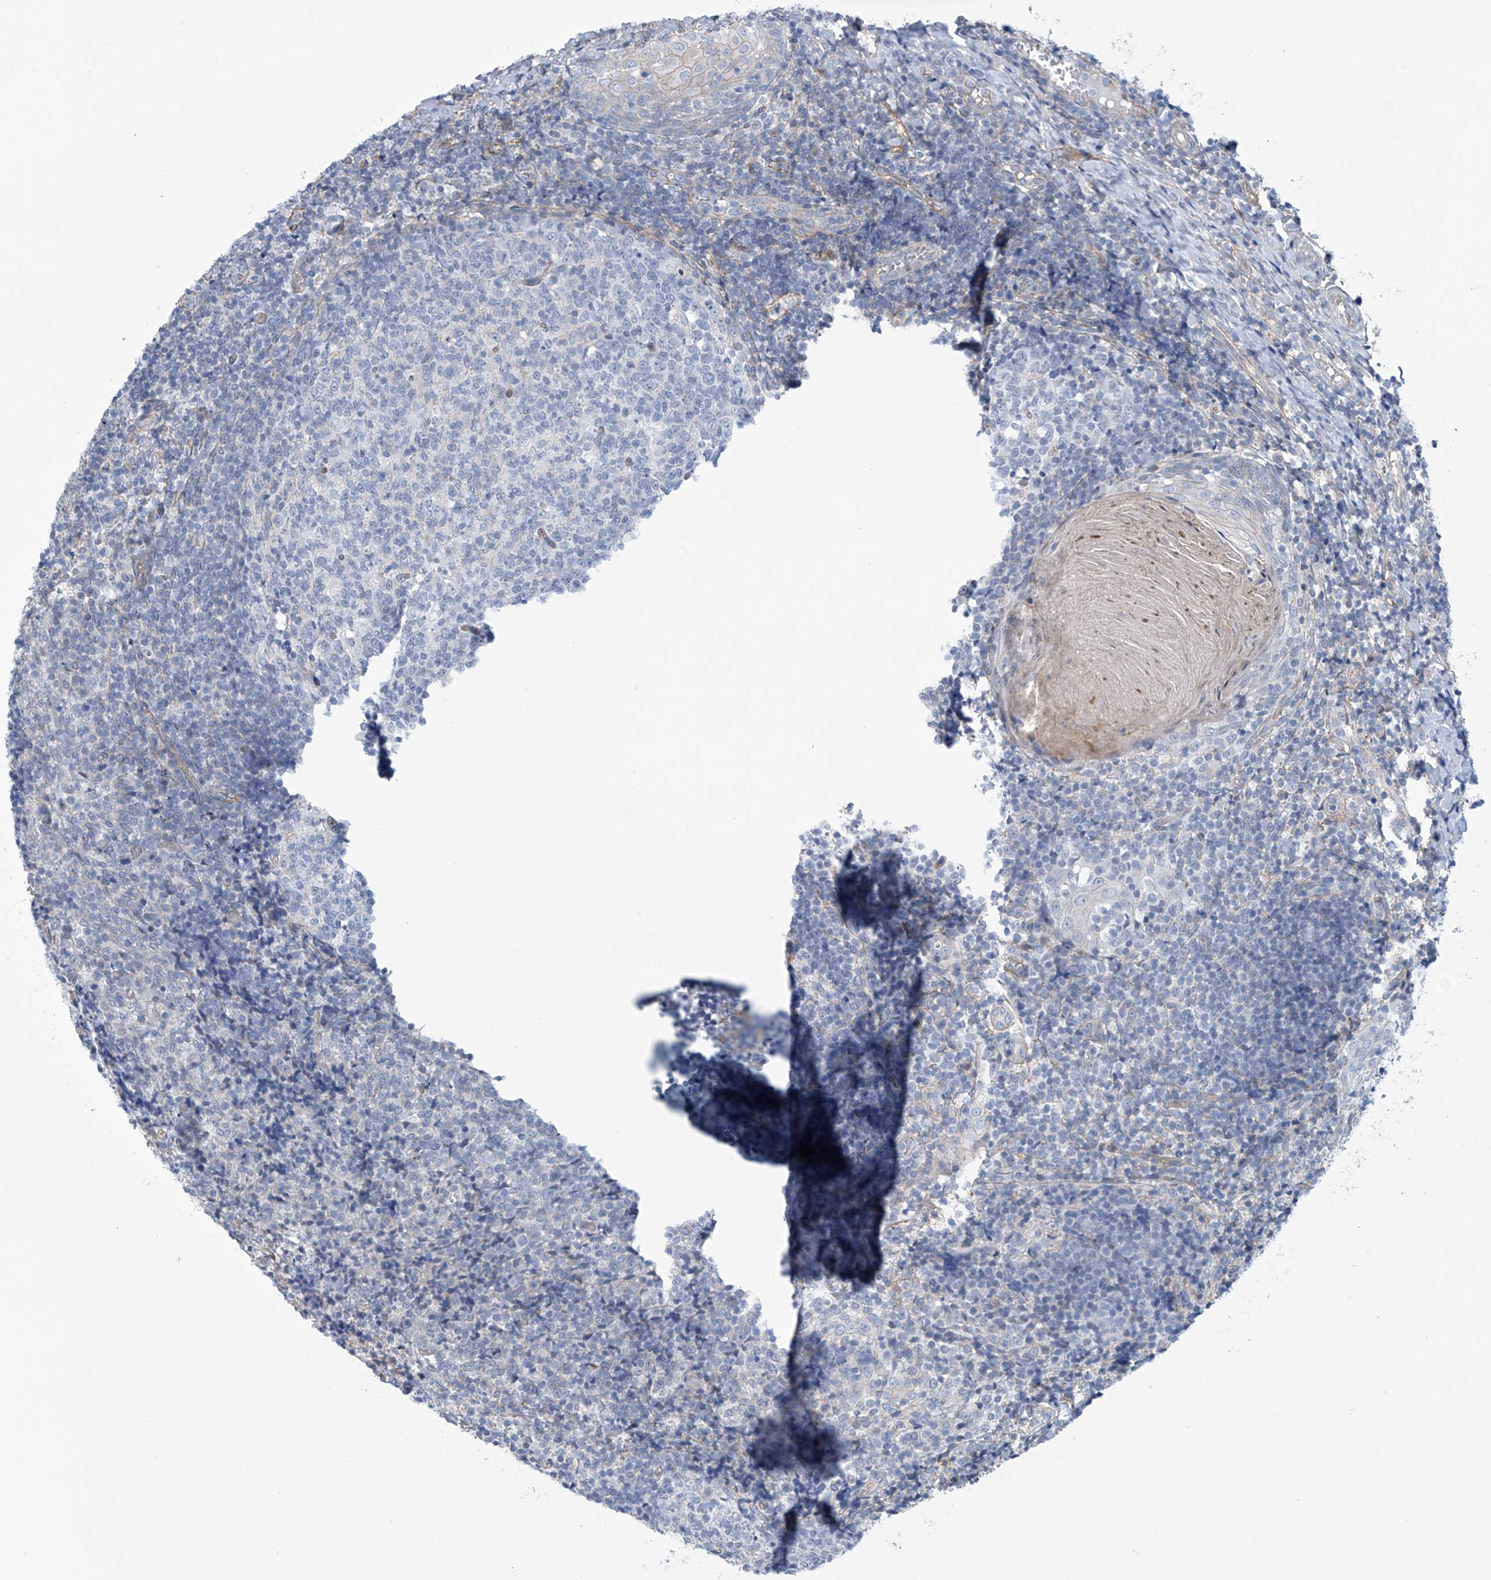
{"staining": {"intensity": "negative", "quantity": "none", "location": "none"}, "tissue": "tonsil", "cell_type": "Germinal center cells", "image_type": "normal", "snomed": [{"axis": "morphology", "description": "Normal tissue, NOS"}, {"axis": "topography", "description": "Tonsil"}], "caption": "DAB immunohistochemical staining of normal human tonsil demonstrates no significant positivity in germinal center cells.", "gene": "ABHD13", "patient": {"sex": "female", "age": 19}}